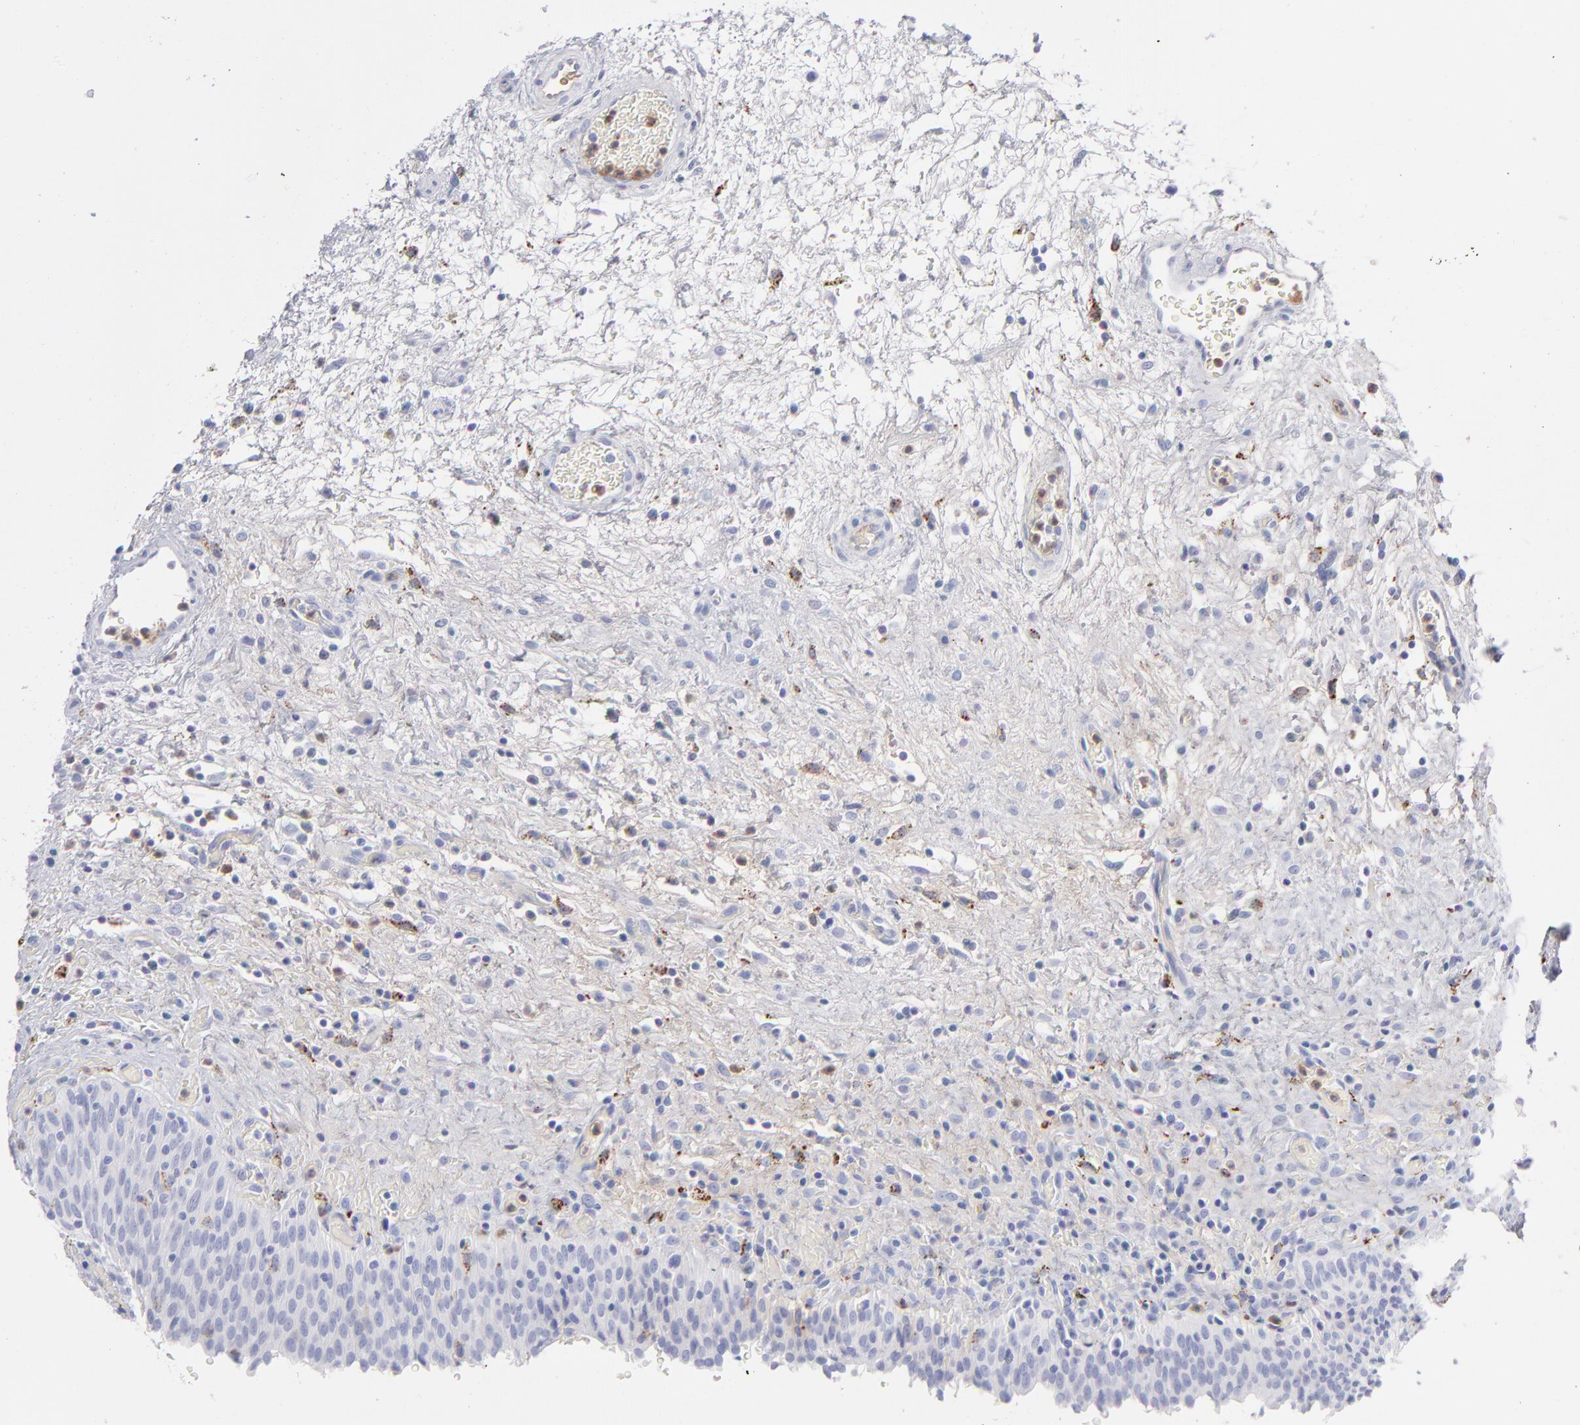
{"staining": {"intensity": "negative", "quantity": "none", "location": "none"}, "tissue": "urinary bladder", "cell_type": "Urothelial cells", "image_type": "normal", "snomed": [{"axis": "morphology", "description": "Normal tissue, NOS"}, {"axis": "topography", "description": "Urinary bladder"}], "caption": "DAB (3,3'-diaminobenzidine) immunohistochemical staining of benign urinary bladder exhibits no significant positivity in urothelial cells.", "gene": "HP", "patient": {"sex": "male", "age": 51}}